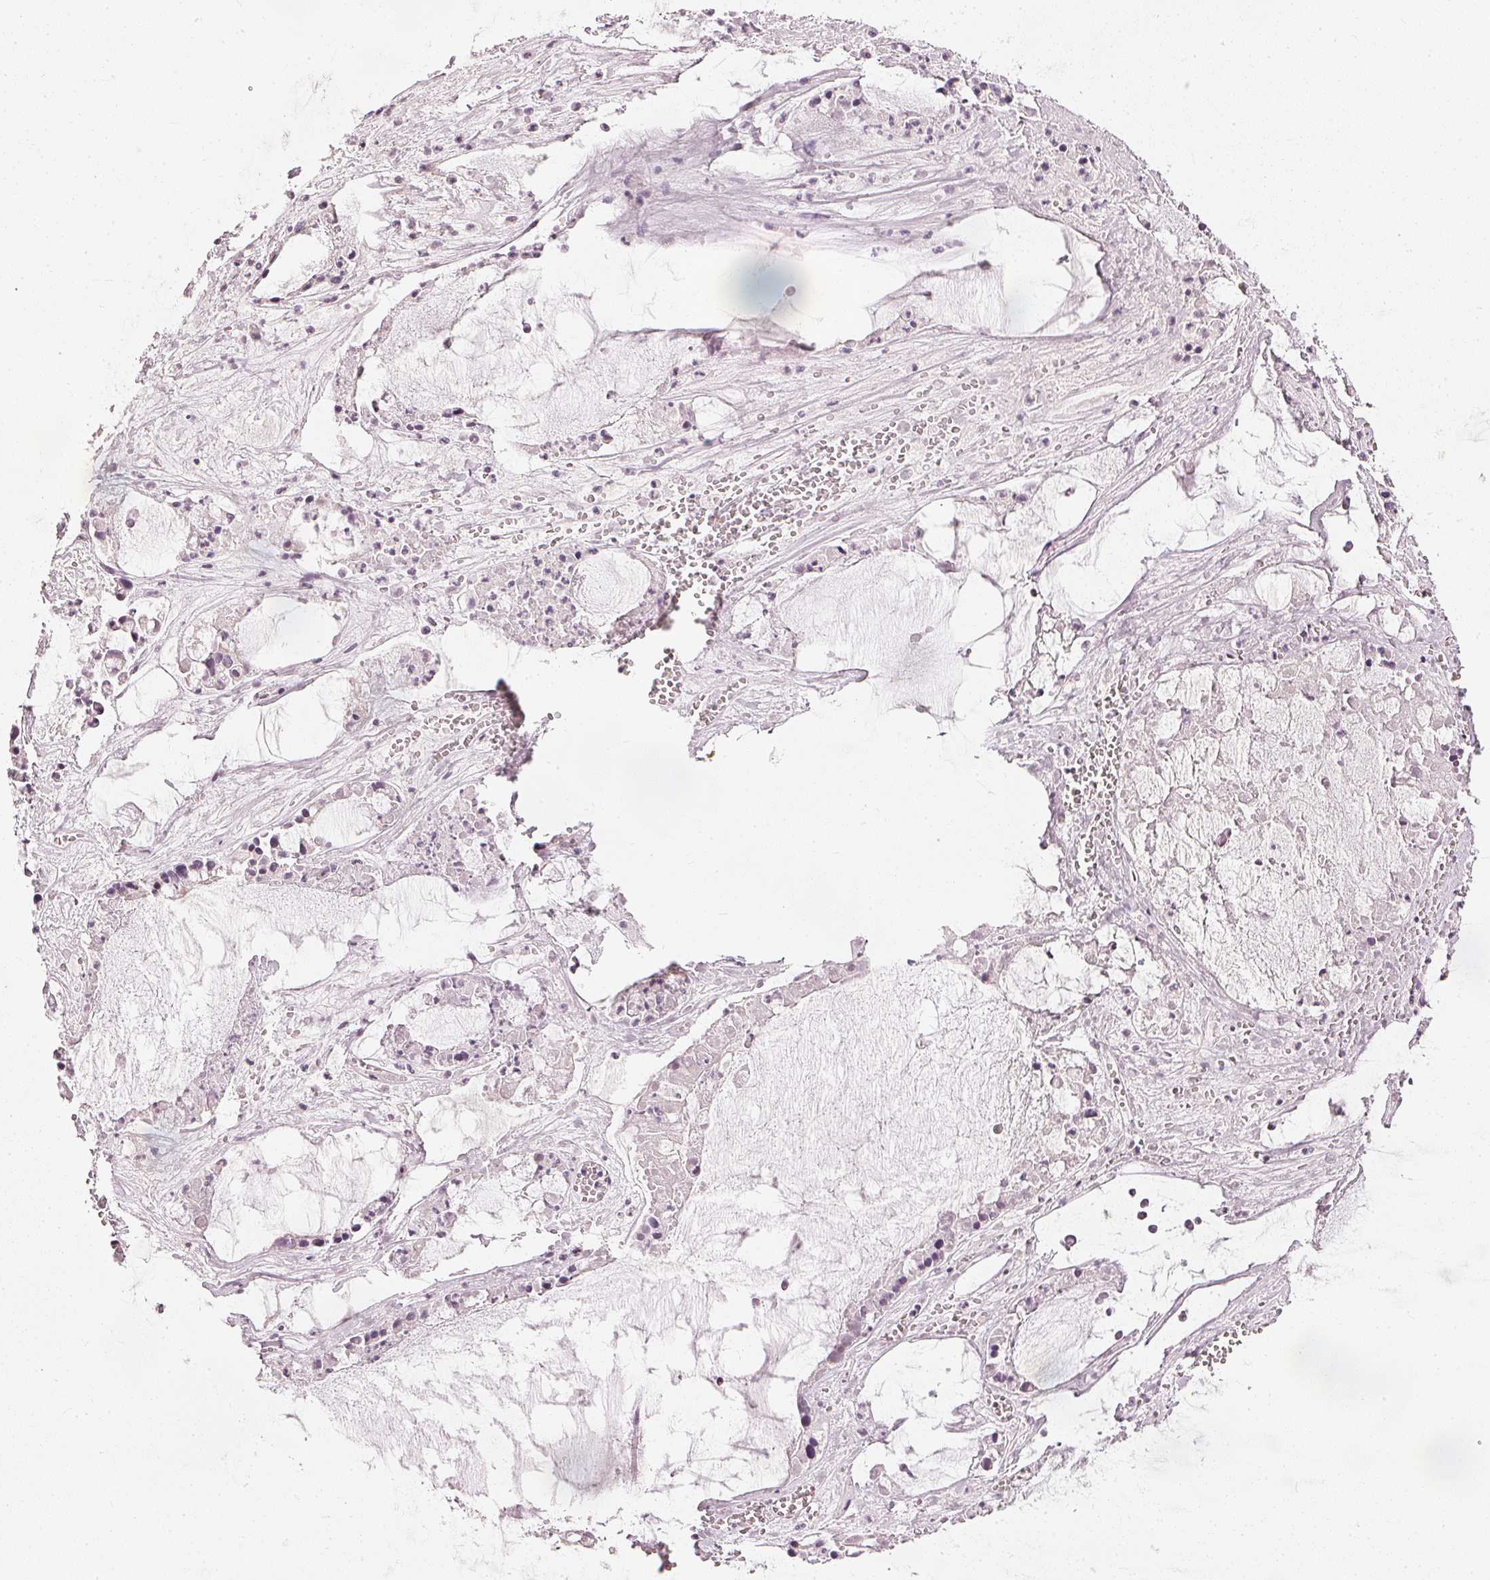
{"staining": {"intensity": "negative", "quantity": "none", "location": "none"}, "tissue": "ovarian cancer", "cell_type": "Tumor cells", "image_type": "cancer", "snomed": [{"axis": "morphology", "description": "Cystadenocarcinoma, mucinous, NOS"}, {"axis": "topography", "description": "Ovary"}], "caption": "Tumor cells are negative for brown protein staining in mucinous cystadenocarcinoma (ovarian).", "gene": "DRD2", "patient": {"sex": "female", "age": 63}}